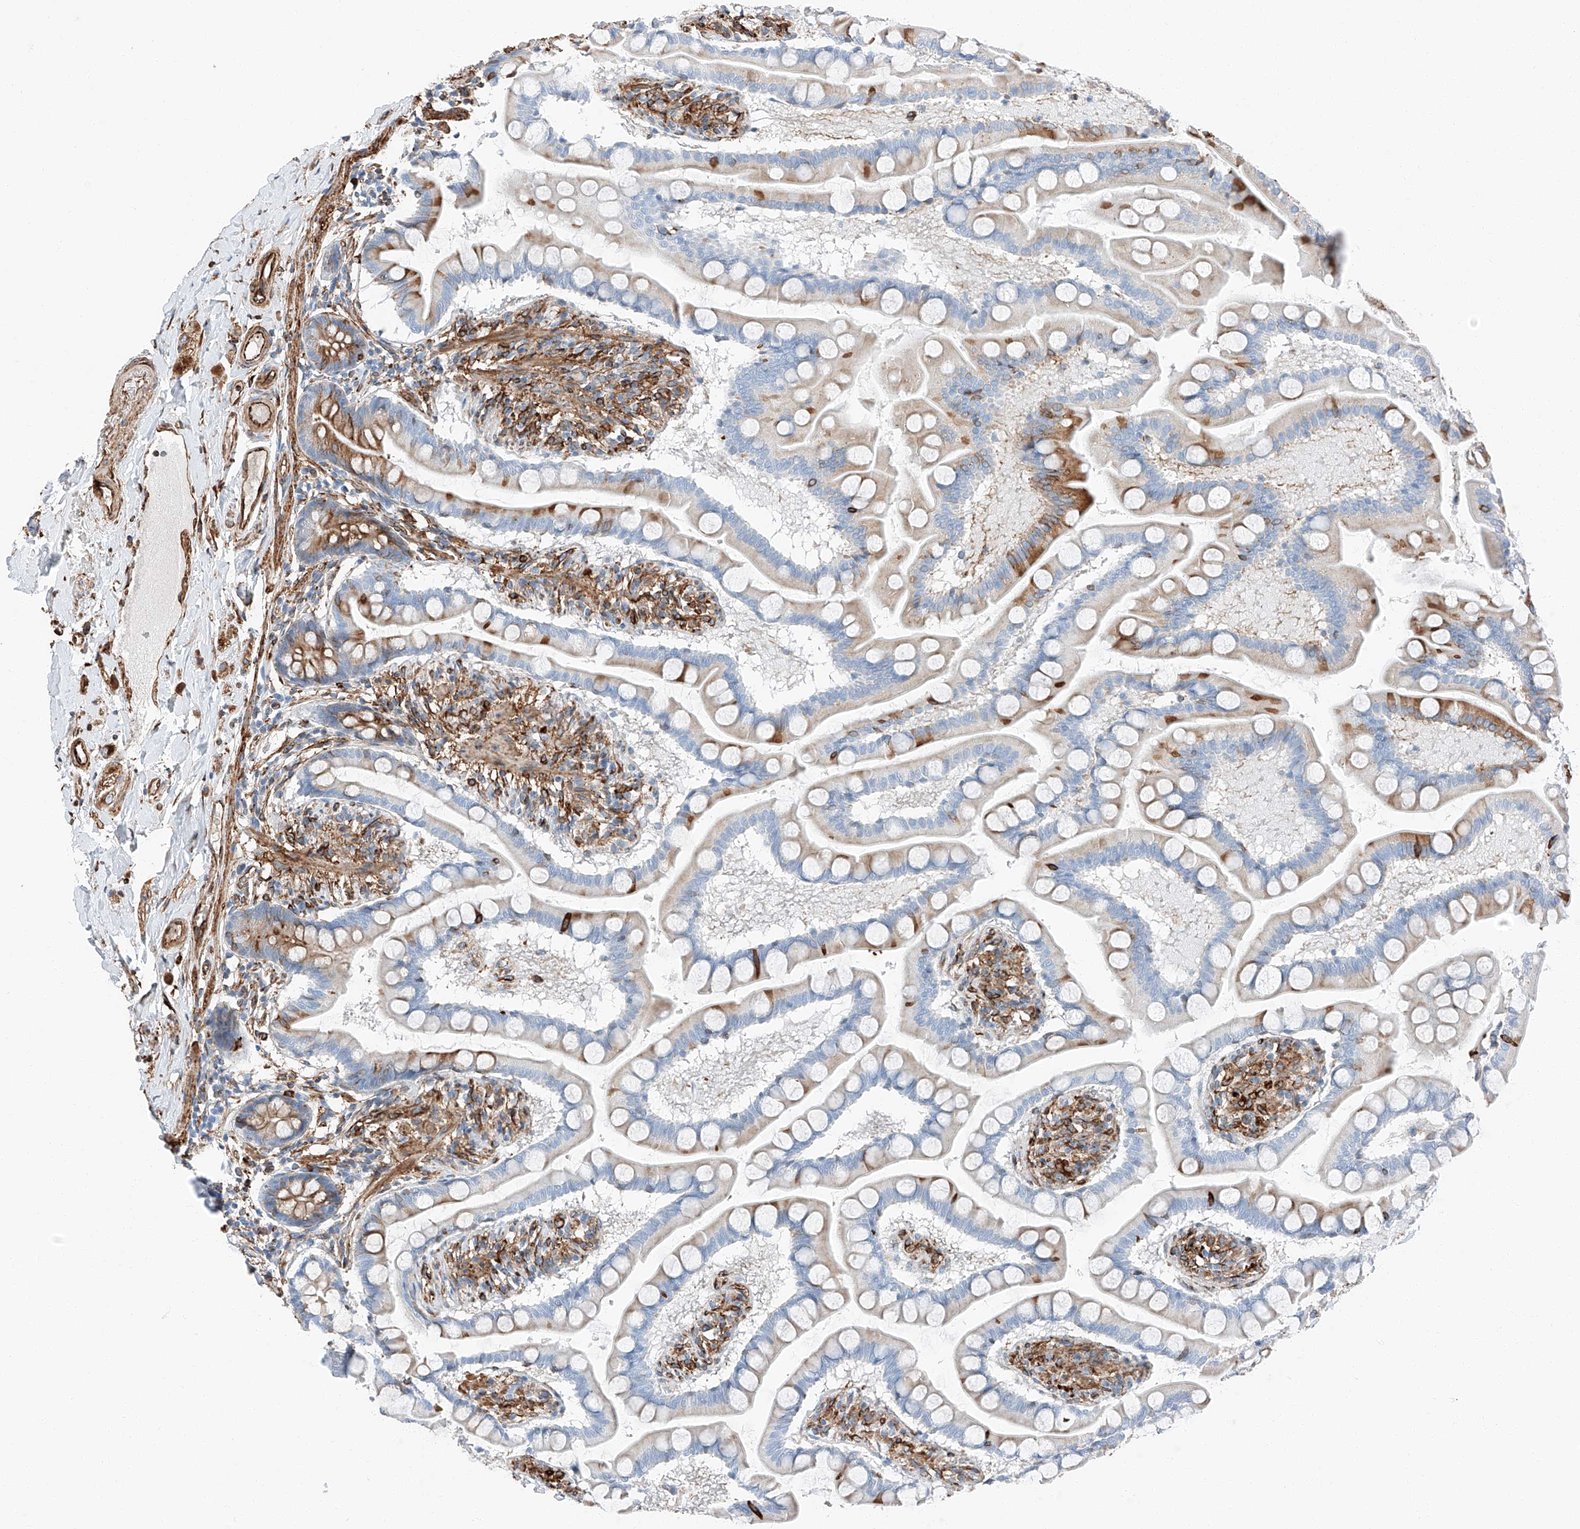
{"staining": {"intensity": "moderate", "quantity": "25%-75%", "location": "cytoplasmic/membranous"}, "tissue": "small intestine", "cell_type": "Glandular cells", "image_type": "normal", "snomed": [{"axis": "morphology", "description": "Normal tissue, NOS"}, {"axis": "topography", "description": "Small intestine"}], "caption": "Immunohistochemical staining of benign small intestine demonstrates 25%-75% levels of moderate cytoplasmic/membranous protein expression in approximately 25%-75% of glandular cells.", "gene": "ZNF804A", "patient": {"sex": "male", "age": 41}}